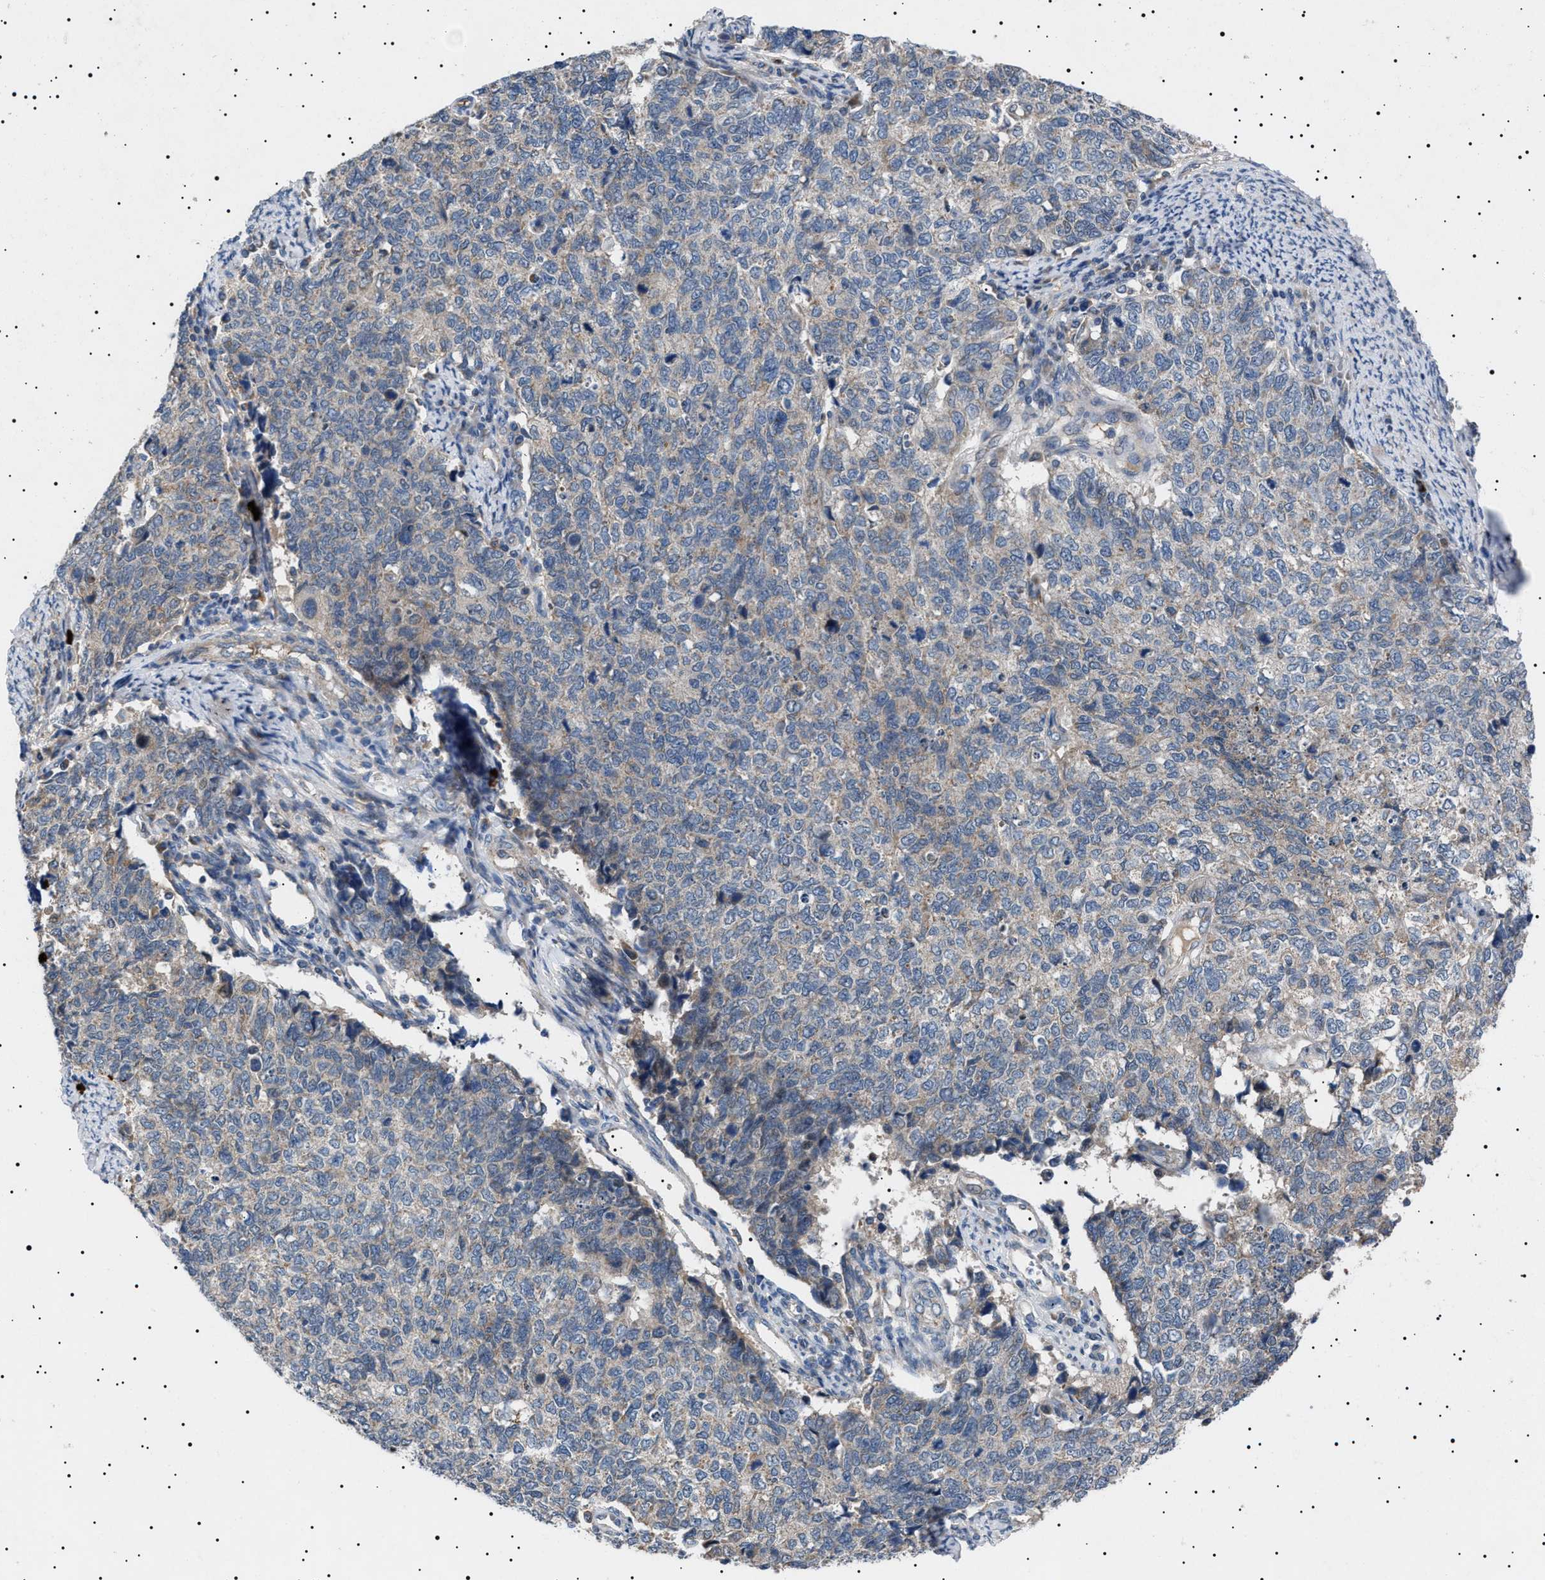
{"staining": {"intensity": "weak", "quantity": "<25%", "location": "cytoplasmic/membranous"}, "tissue": "cervical cancer", "cell_type": "Tumor cells", "image_type": "cancer", "snomed": [{"axis": "morphology", "description": "Squamous cell carcinoma, NOS"}, {"axis": "topography", "description": "Cervix"}], "caption": "DAB immunohistochemical staining of human cervical squamous cell carcinoma shows no significant staining in tumor cells.", "gene": "PTRH1", "patient": {"sex": "female", "age": 63}}